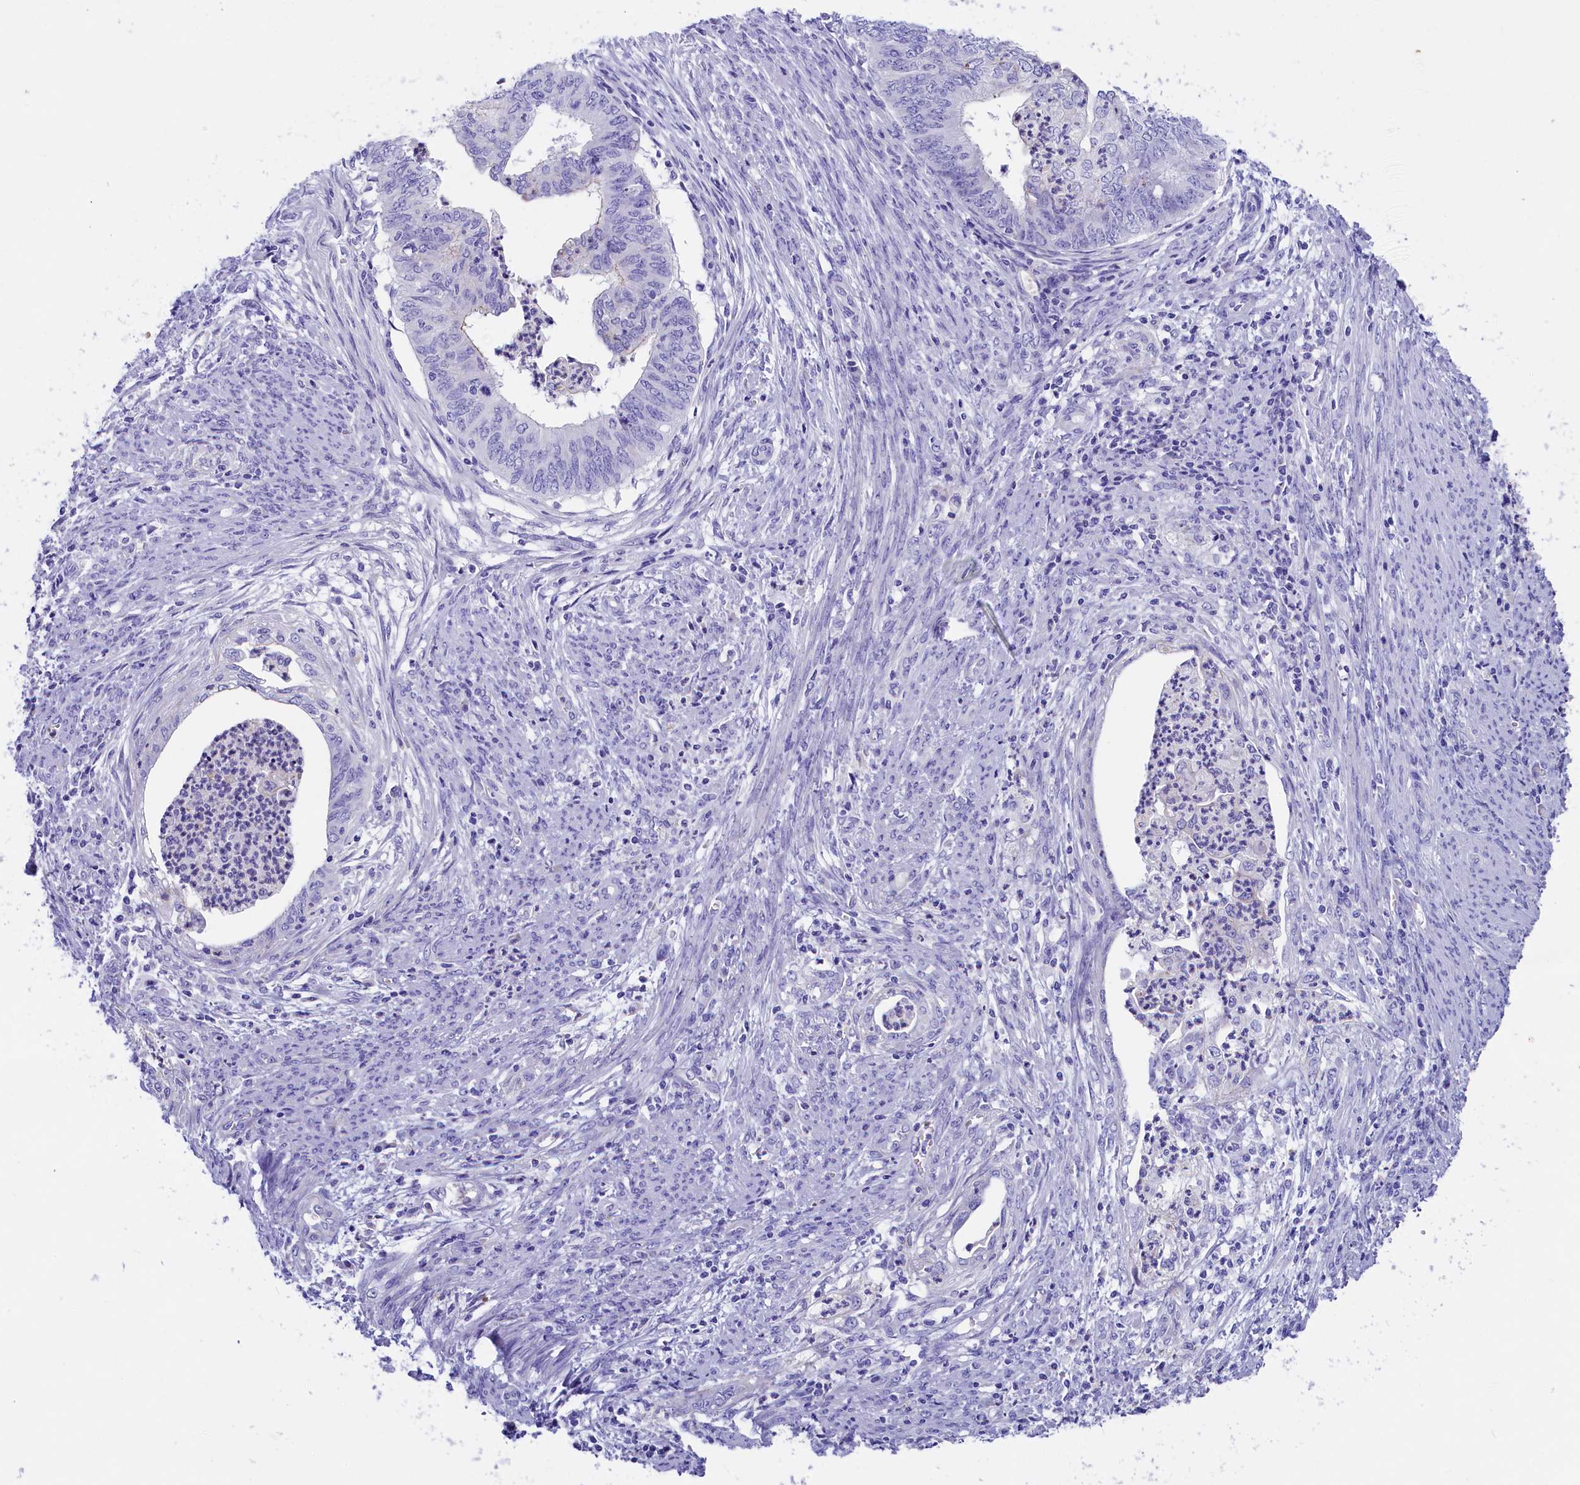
{"staining": {"intensity": "negative", "quantity": "none", "location": "none"}, "tissue": "endometrial cancer", "cell_type": "Tumor cells", "image_type": "cancer", "snomed": [{"axis": "morphology", "description": "Adenocarcinoma, NOS"}, {"axis": "topography", "description": "Endometrium"}], "caption": "Human endometrial adenocarcinoma stained for a protein using immunohistochemistry demonstrates no expression in tumor cells.", "gene": "SULT2A1", "patient": {"sex": "female", "age": 68}}